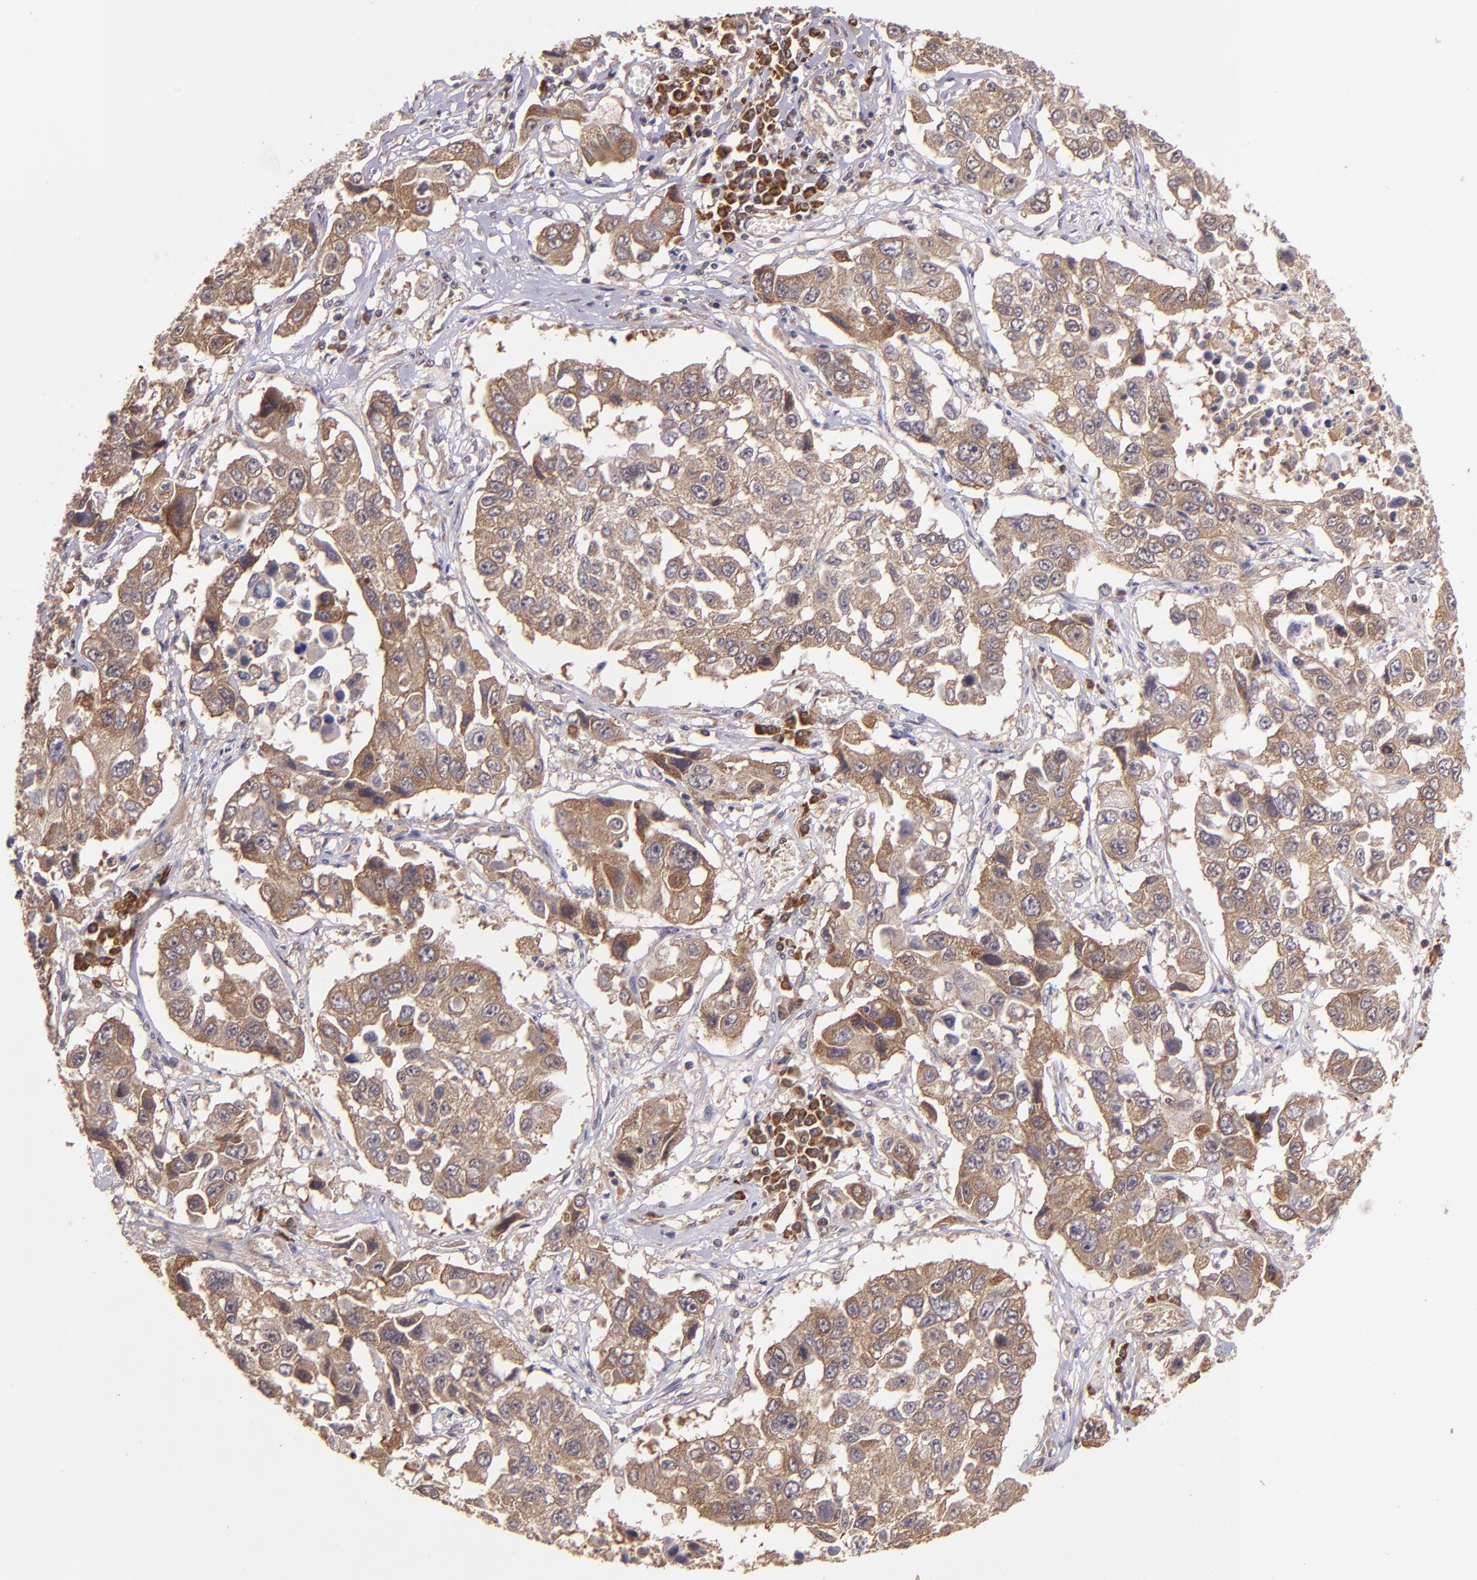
{"staining": {"intensity": "moderate", "quantity": ">75%", "location": "cytoplasmic/membranous"}, "tissue": "lung cancer", "cell_type": "Tumor cells", "image_type": "cancer", "snomed": [{"axis": "morphology", "description": "Squamous cell carcinoma, NOS"}, {"axis": "topography", "description": "Lung"}], "caption": "Moderate cytoplasmic/membranous protein positivity is present in approximately >75% of tumor cells in lung cancer.", "gene": "USP51", "patient": {"sex": "male", "age": 71}}